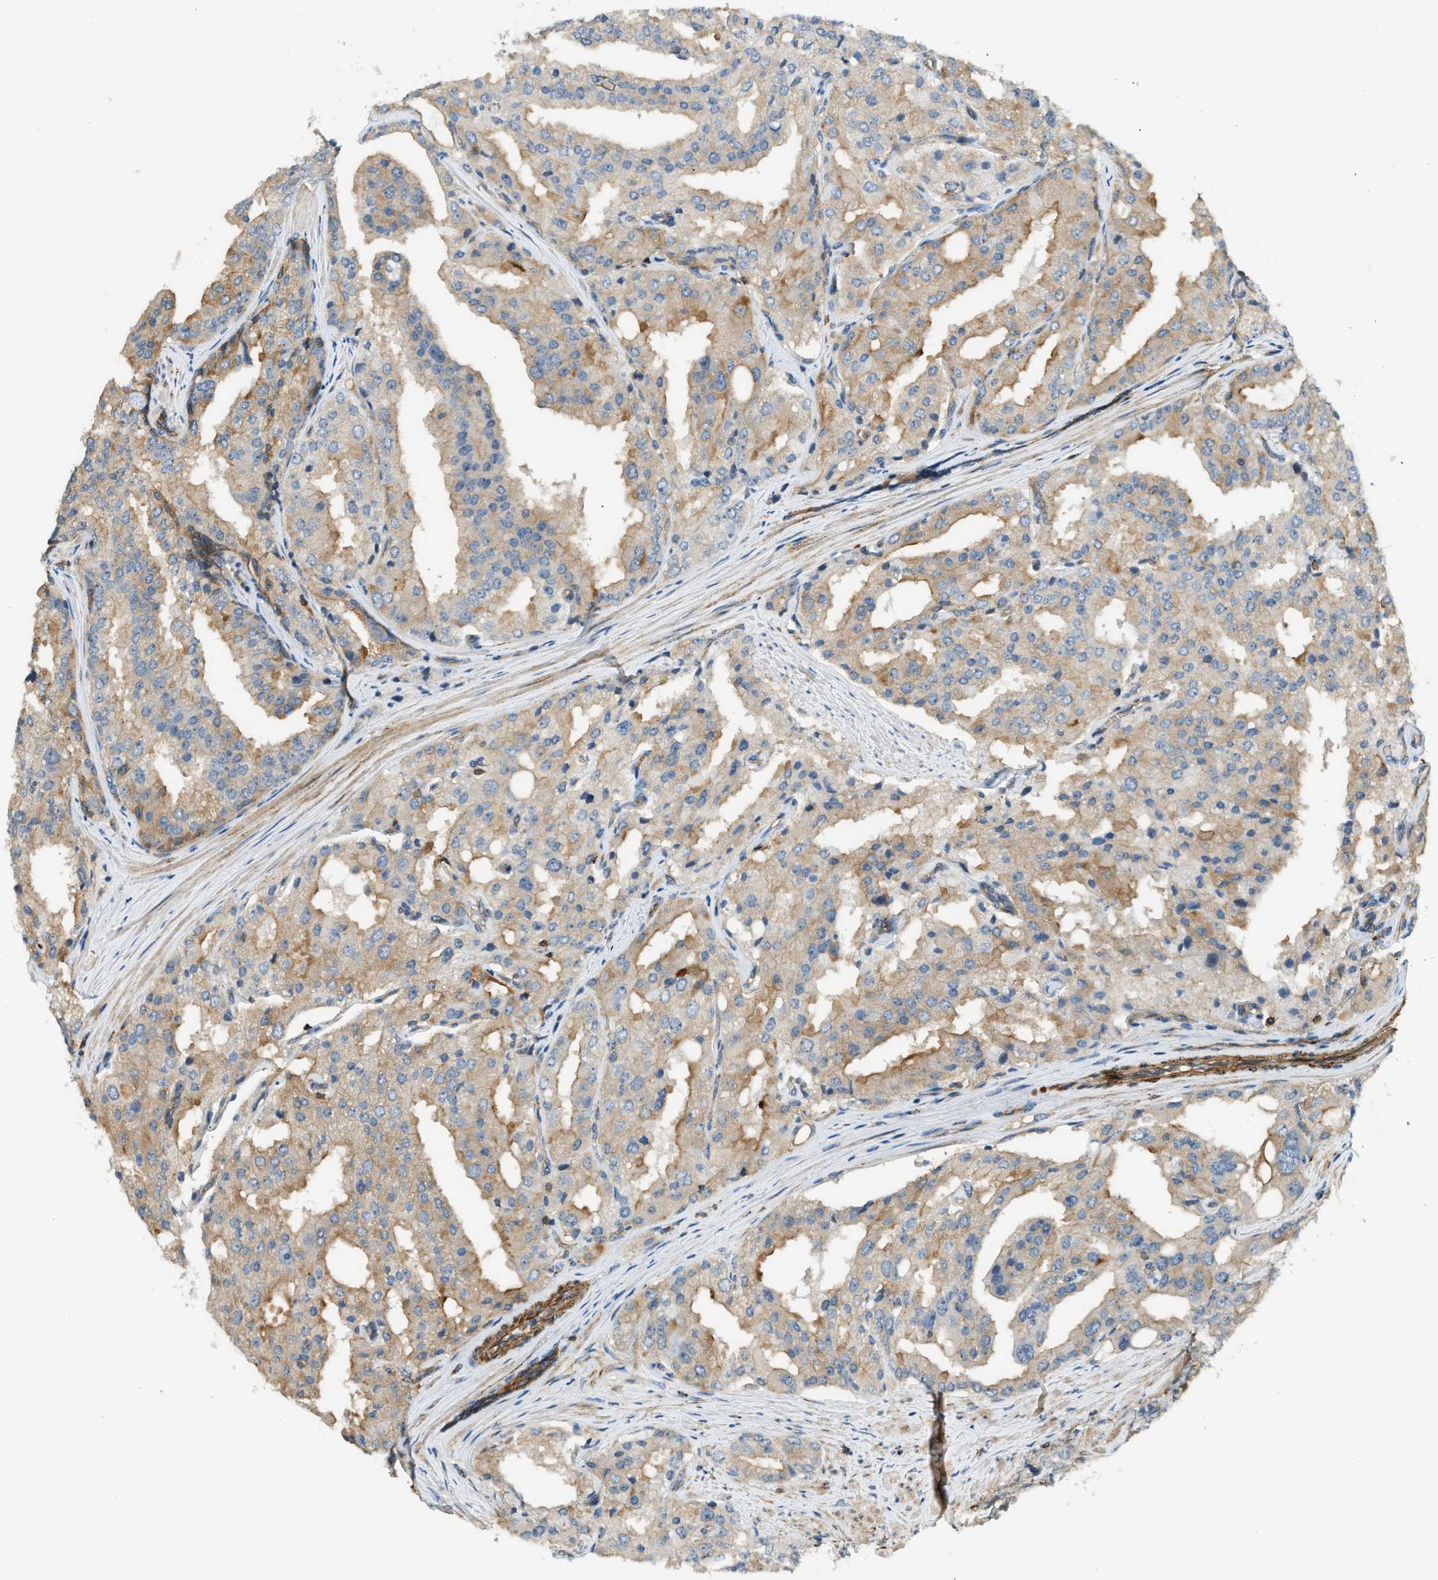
{"staining": {"intensity": "moderate", "quantity": "25%-75%", "location": "cytoplasmic/membranous"}, "tissue": "prostate cancer", "cell_type": "Tumor cells", "image_type": "cancer", "snomed": [{"axis": "morphology", "description": "Adenocarcinoma, High grade"}, {"axis": "topography", "description": "Prostate"}], "caption": "IHC image of neoplastic tissue: prostate high-grade adenocarcinoma stained using immunohistochemistry (IHC) shows medium levels of moderate protein expression localized specifically in the cytoplasmic/membranous of tumor cells, appearing as a cytoplasmic/membranous brown color.", "gene": "KIAA1671", "patient": {"sex": "male", "age": 50}}